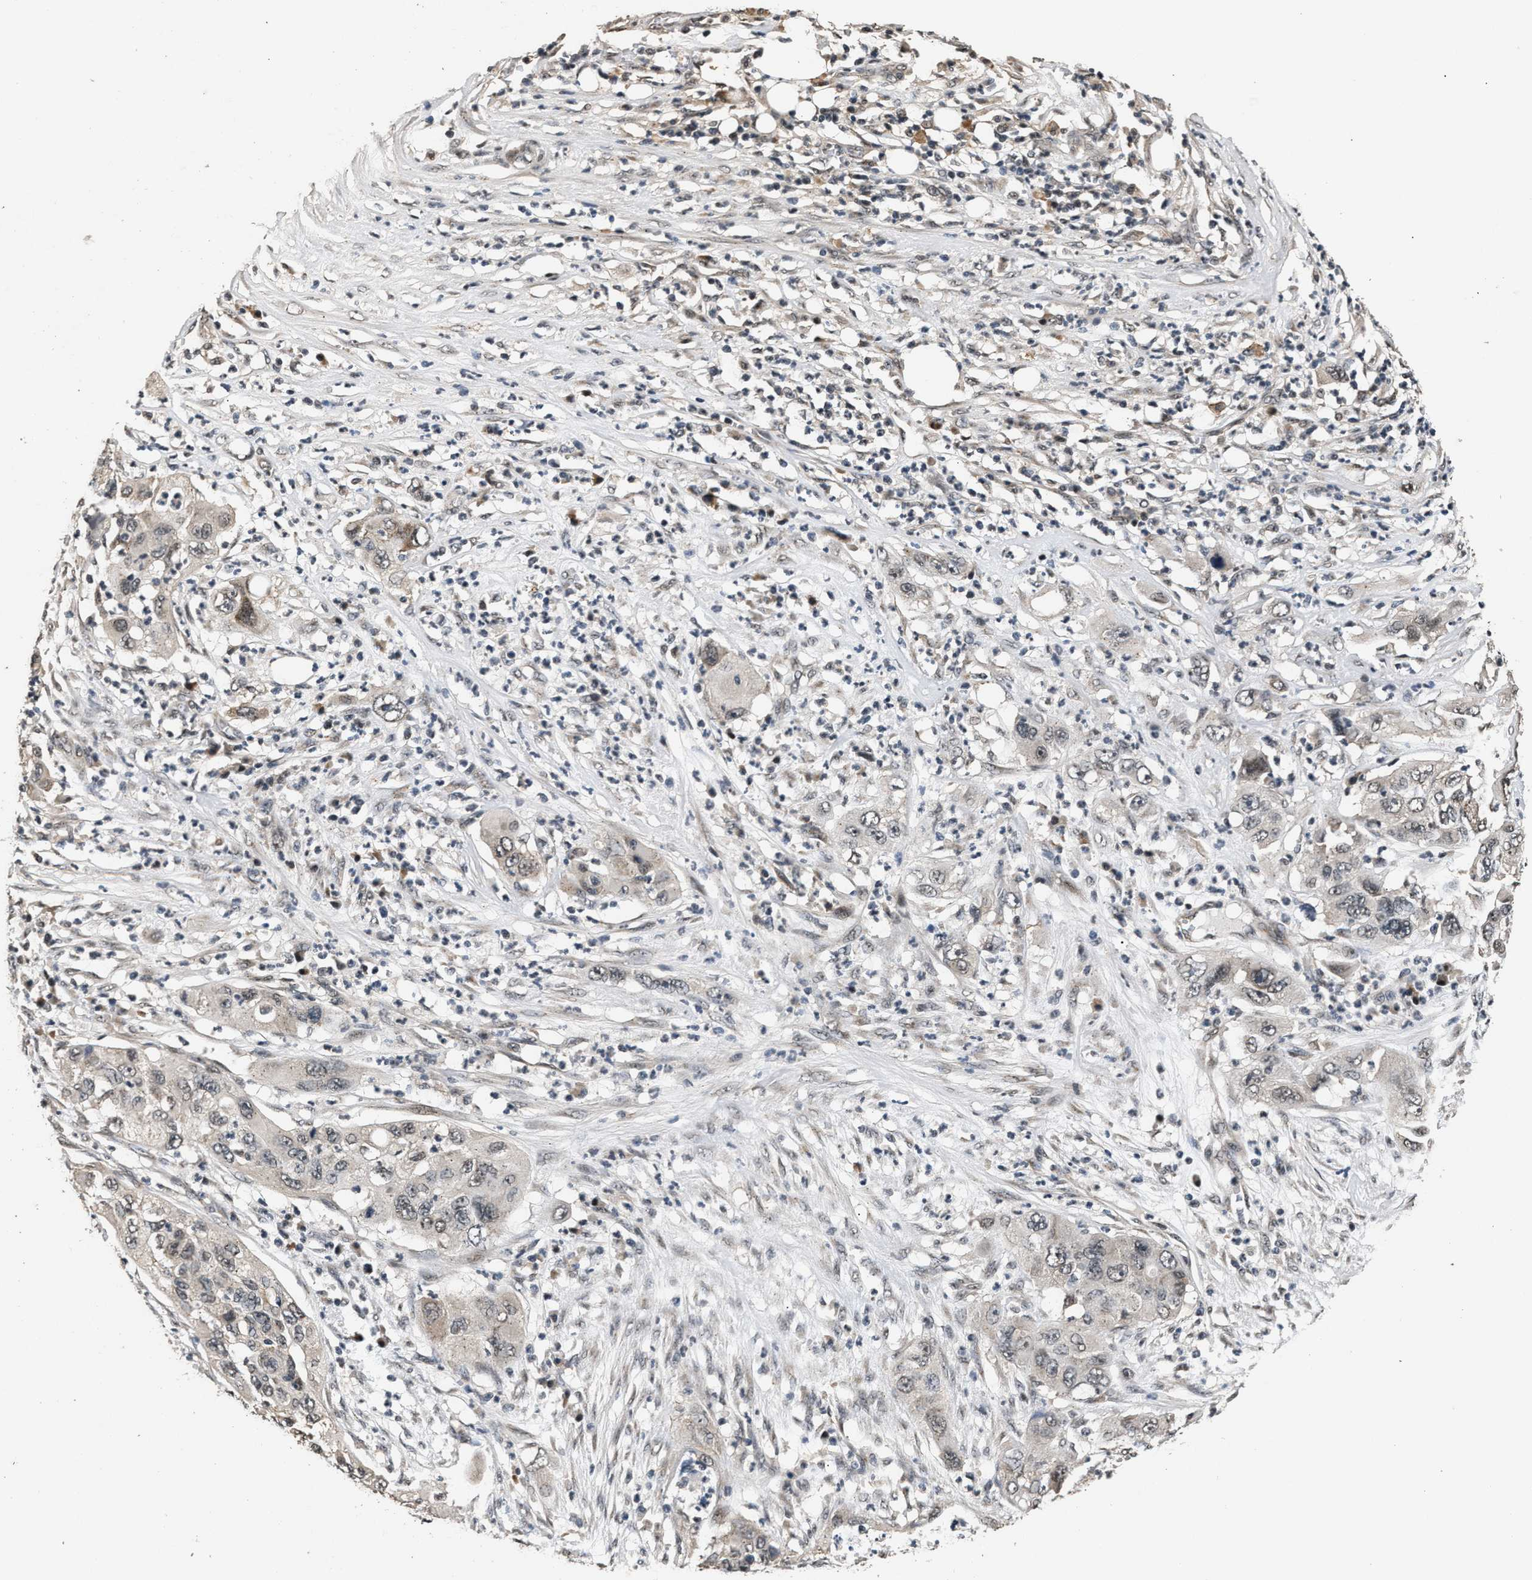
{"staining": {"intensity": "weak", "quantity": "25%-75%", "location": "nuclear"}, "tissue": "pancreatic cancer", "cell_type": "Tumor cells", "image_type": "cancer", "snomed": [{"axis": "morphology", "description": "Adenocarcinoma, NOS"}, {"axis": "topography", "description": "Pancreas"}], "caption": "Pancreatic cancer stained with immunohistochemistry (IHC) exhibits weak nuclear staining in about 25%-75% of tumor cells.", "gene": "RBM33", "patient": {"sex": "female", "age": 78}}